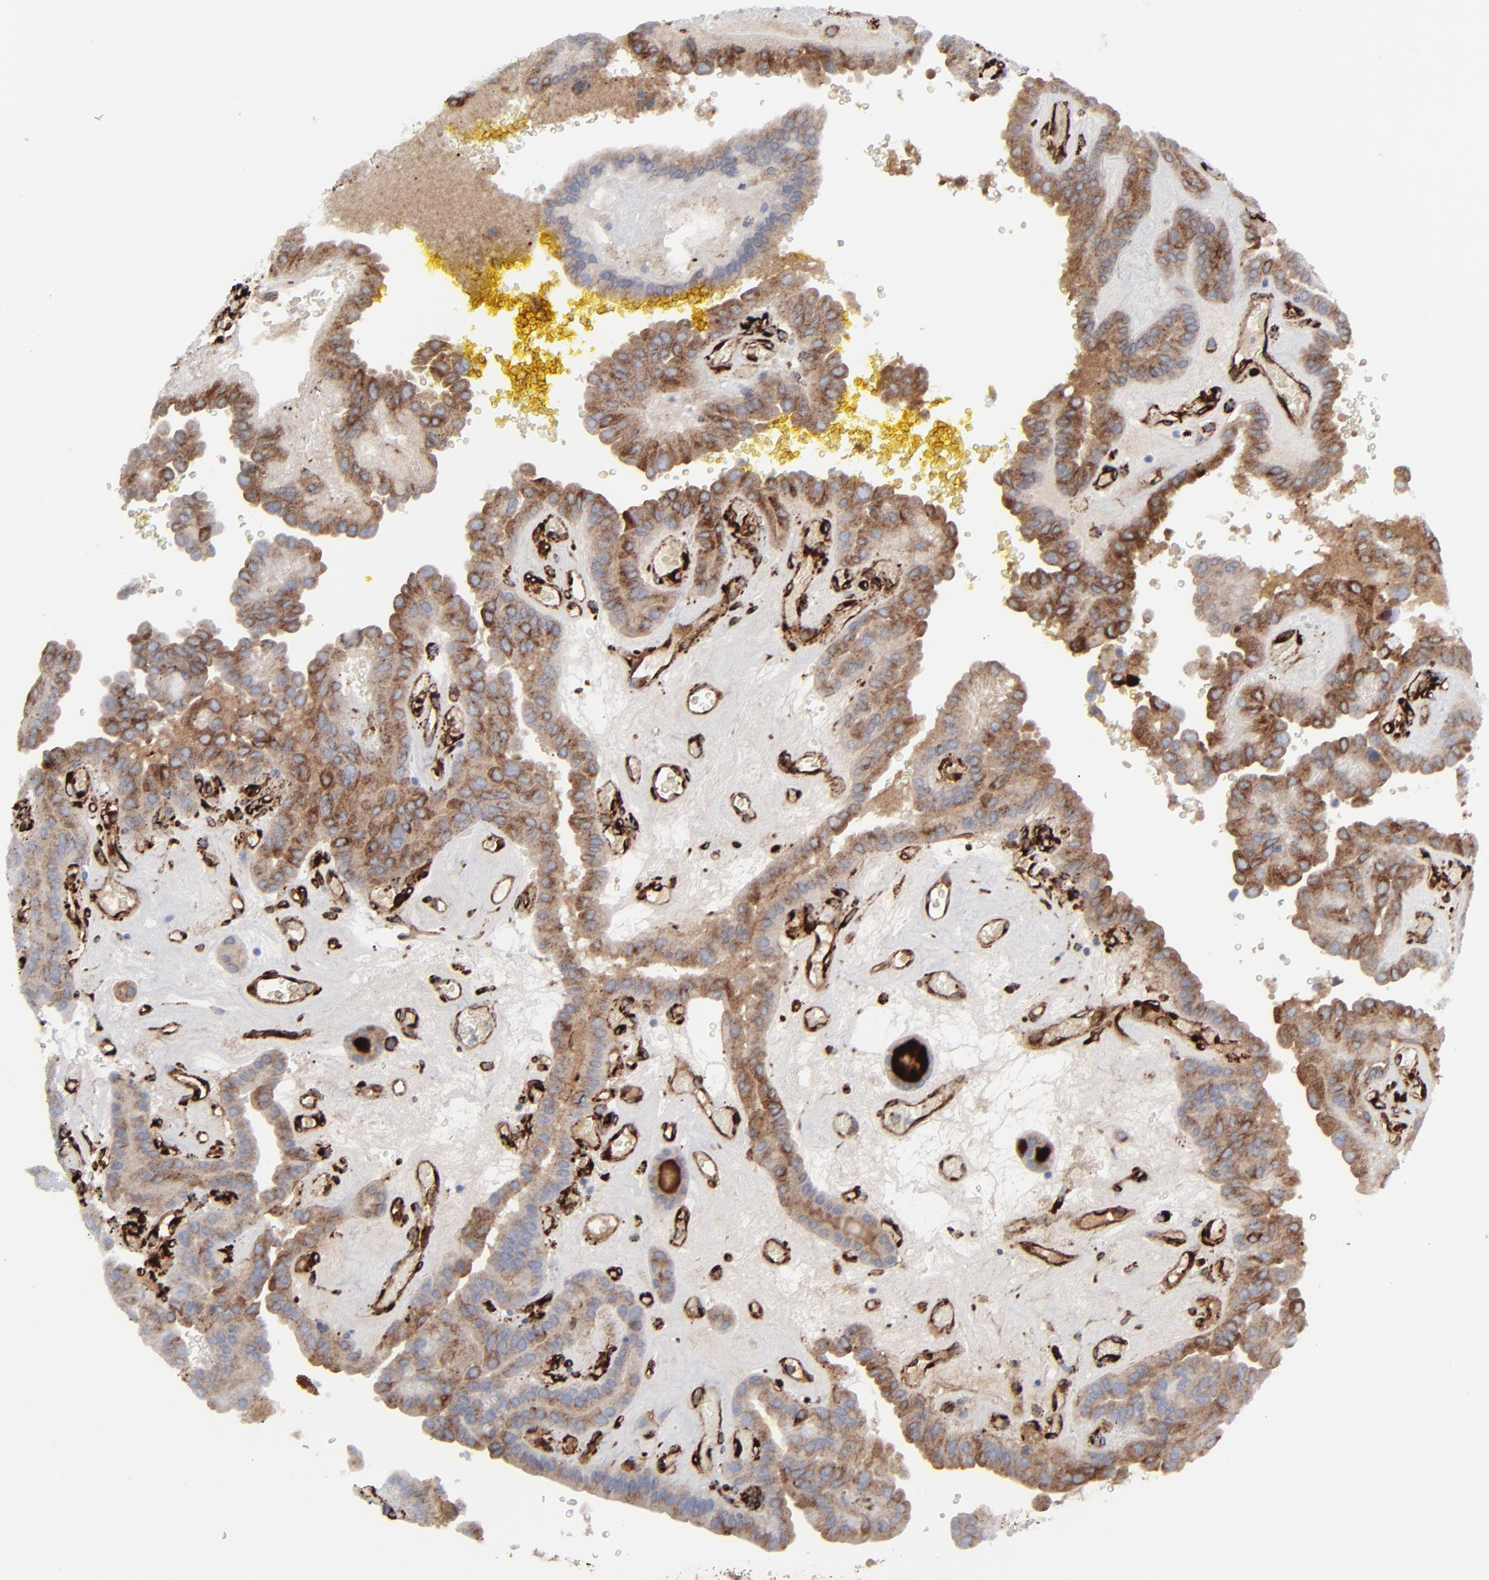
{"staining": {"intensity": "weak", "quantity": ">75%", "location": "cytoplasmic/membranous"}, "tissue": "thyroid cancer", "cell_type": "Tumor cells", "image_type": "cancer", "snomed": [{"axis": "morphology", "description": "Papillary adenocarcinoma, NOS"}, {"axis": "topography", "description": "Thyroid gland"}], "caption": "DAB (3,3'-diaminobenzidine) immunohistochemical staining of thyroid papillary adenocarcinoma displays weak cytoplasmic/membranous protein expression in approximately >75% of tumor cells.", "gene": "SPARC", "patient": {"sex": "male", "age": 87}}